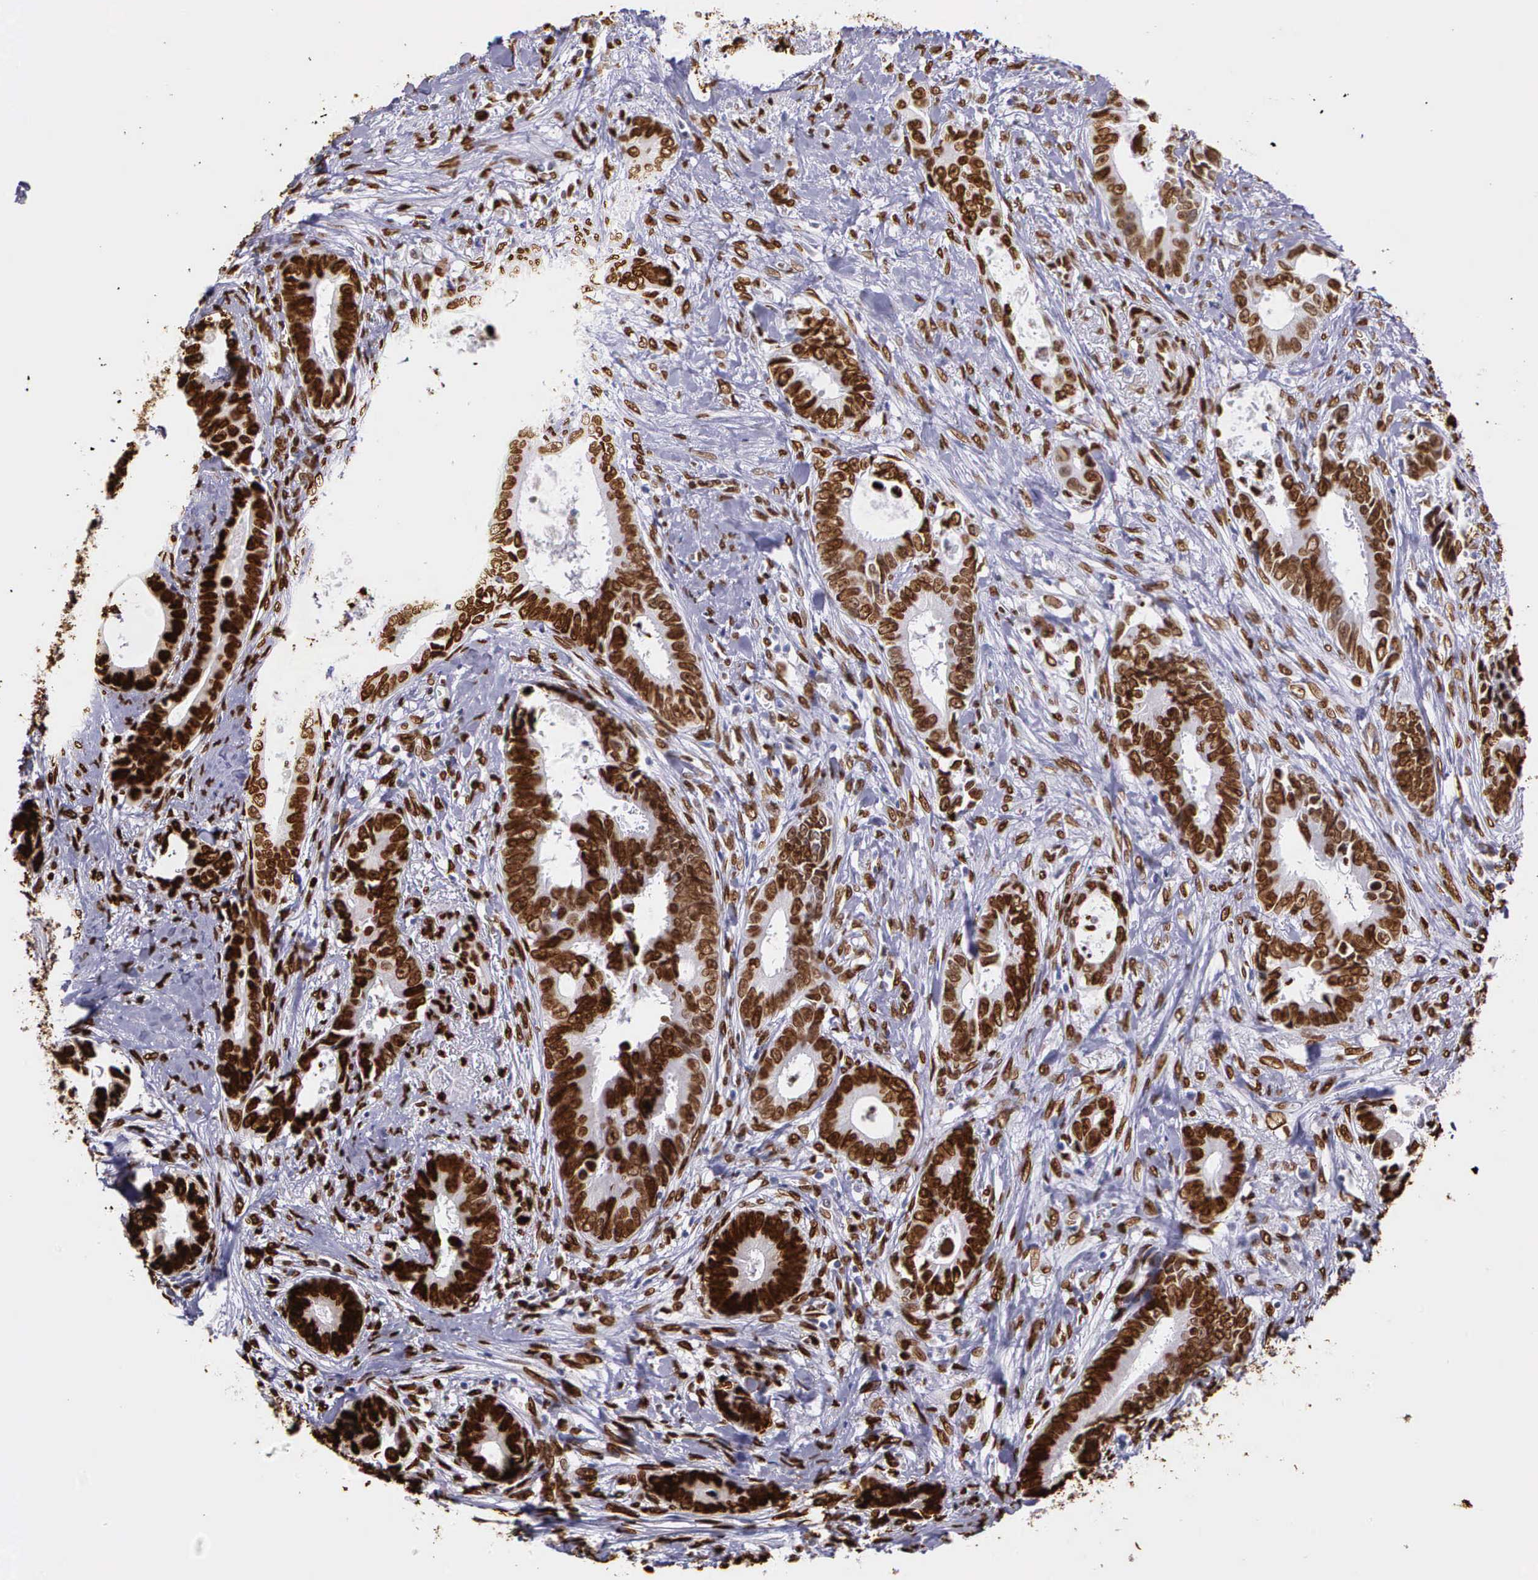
{"staining": {"intensity": "strong", "quantity": ">75%", "location": "nuclear"}, "tissue": "colorectal cancer", "cell_type": "Tumor cells", "image_type": "cancer", "snomed": [{"axis": "morphology", "description": "Adenocarcinoma, NOS"}, {"axis": "topography", "description": "Rectum"}], "caption": "Colorectal cancer (adenocarcinoma) stained for a protein reveals strong nuclear positivity in tumor cells. Nuclei are stained in blue.", "gene": "H1-0", "patient": {"sex": "female", "age": 98}}